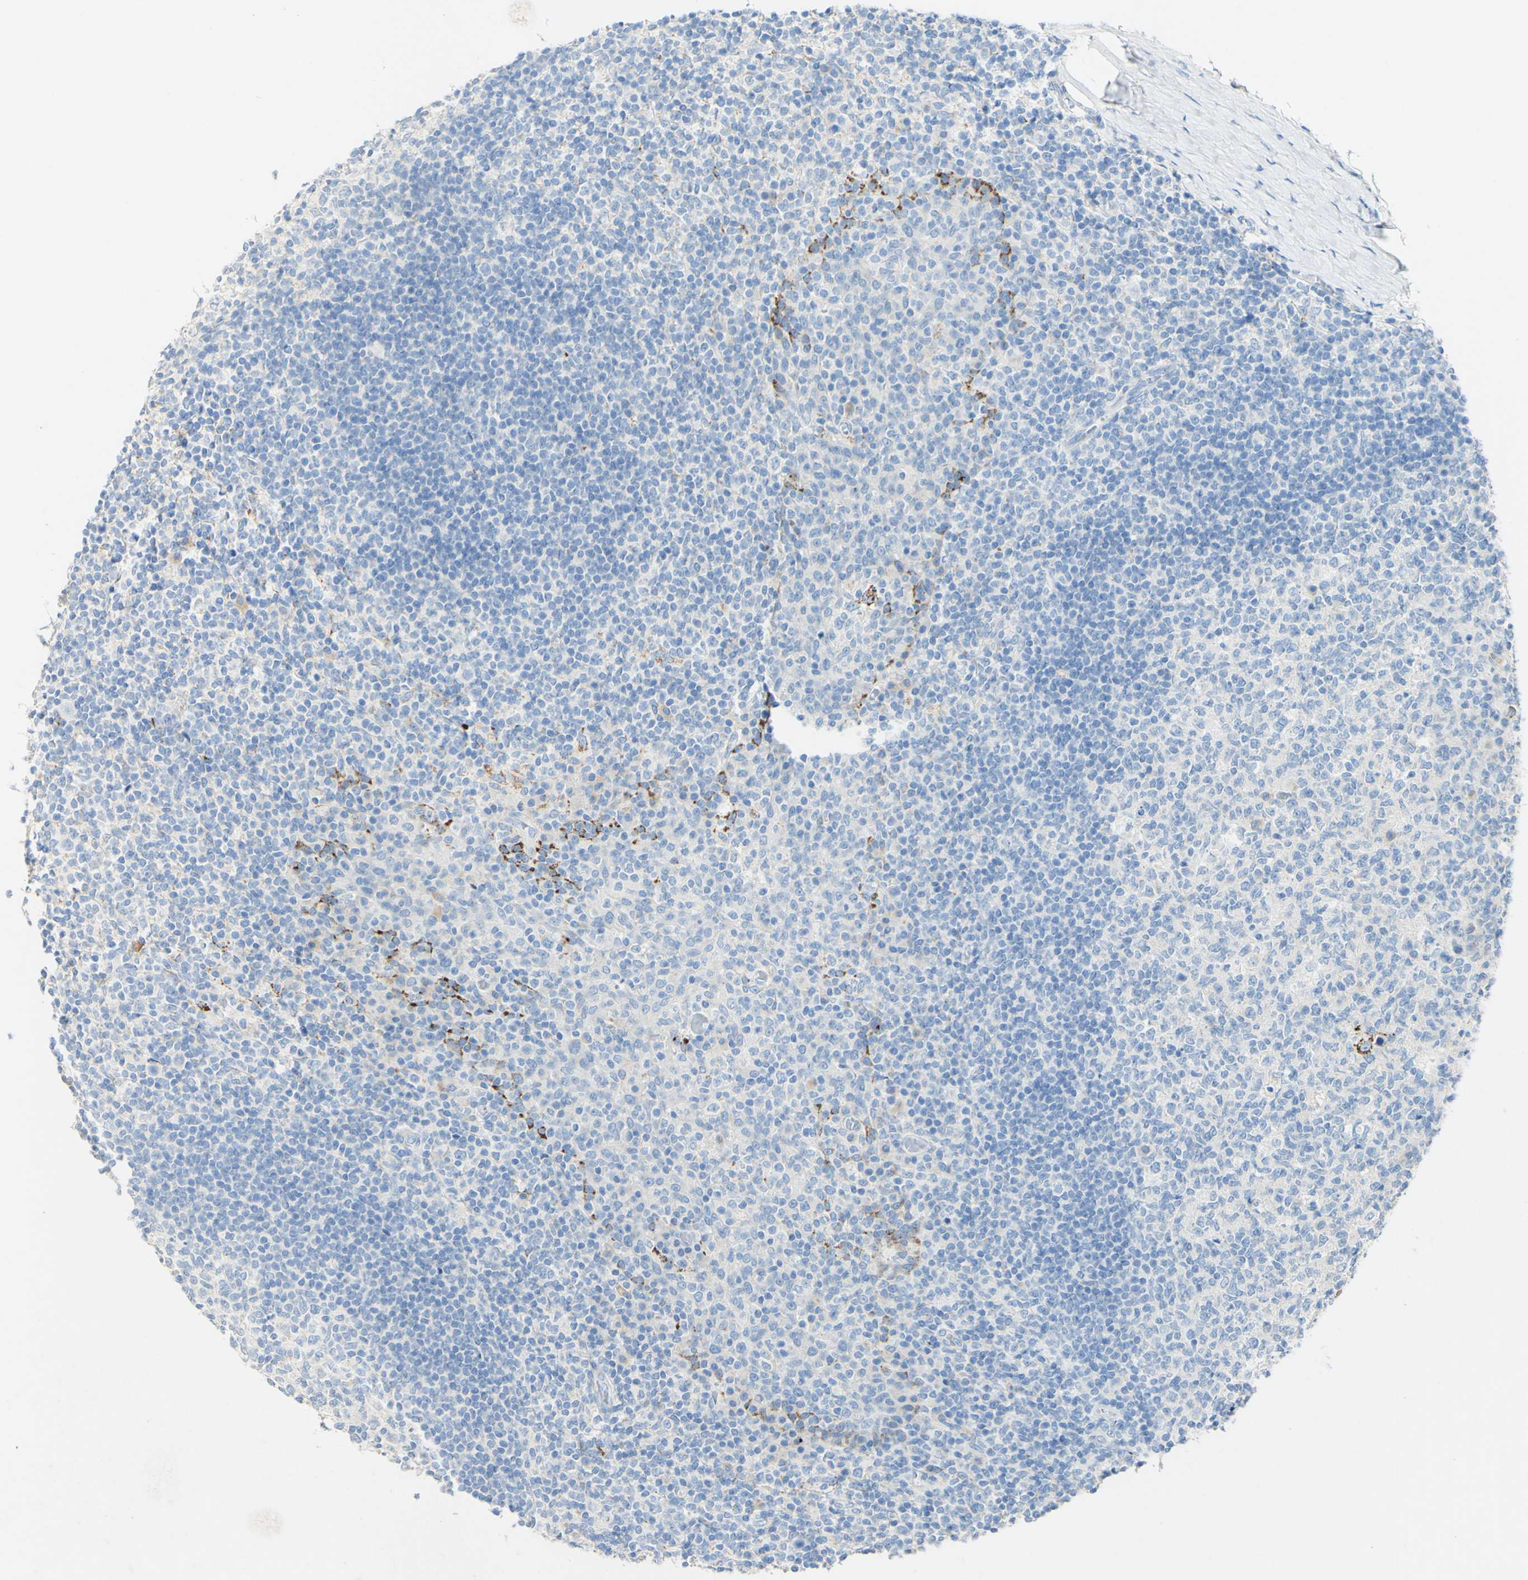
{"staining": {"intensity": "negative", "quantity": "none", "location": "none"}, "tissue": "tonsil", "cell_type": "Germinal center cells", "image_type": "normal", "snomed": [{"axis": "morphology", "description": "Normal tissue, NOS"}, {"axis": "topography", "description": "Tonsil"}], "caption": "Human tonsil stained for a protein using immunohistochemistry (IHC) reveals no expression in germinal center cells.", "gene": "FGF4", "patient": {"sex": "female", "age": 19}}